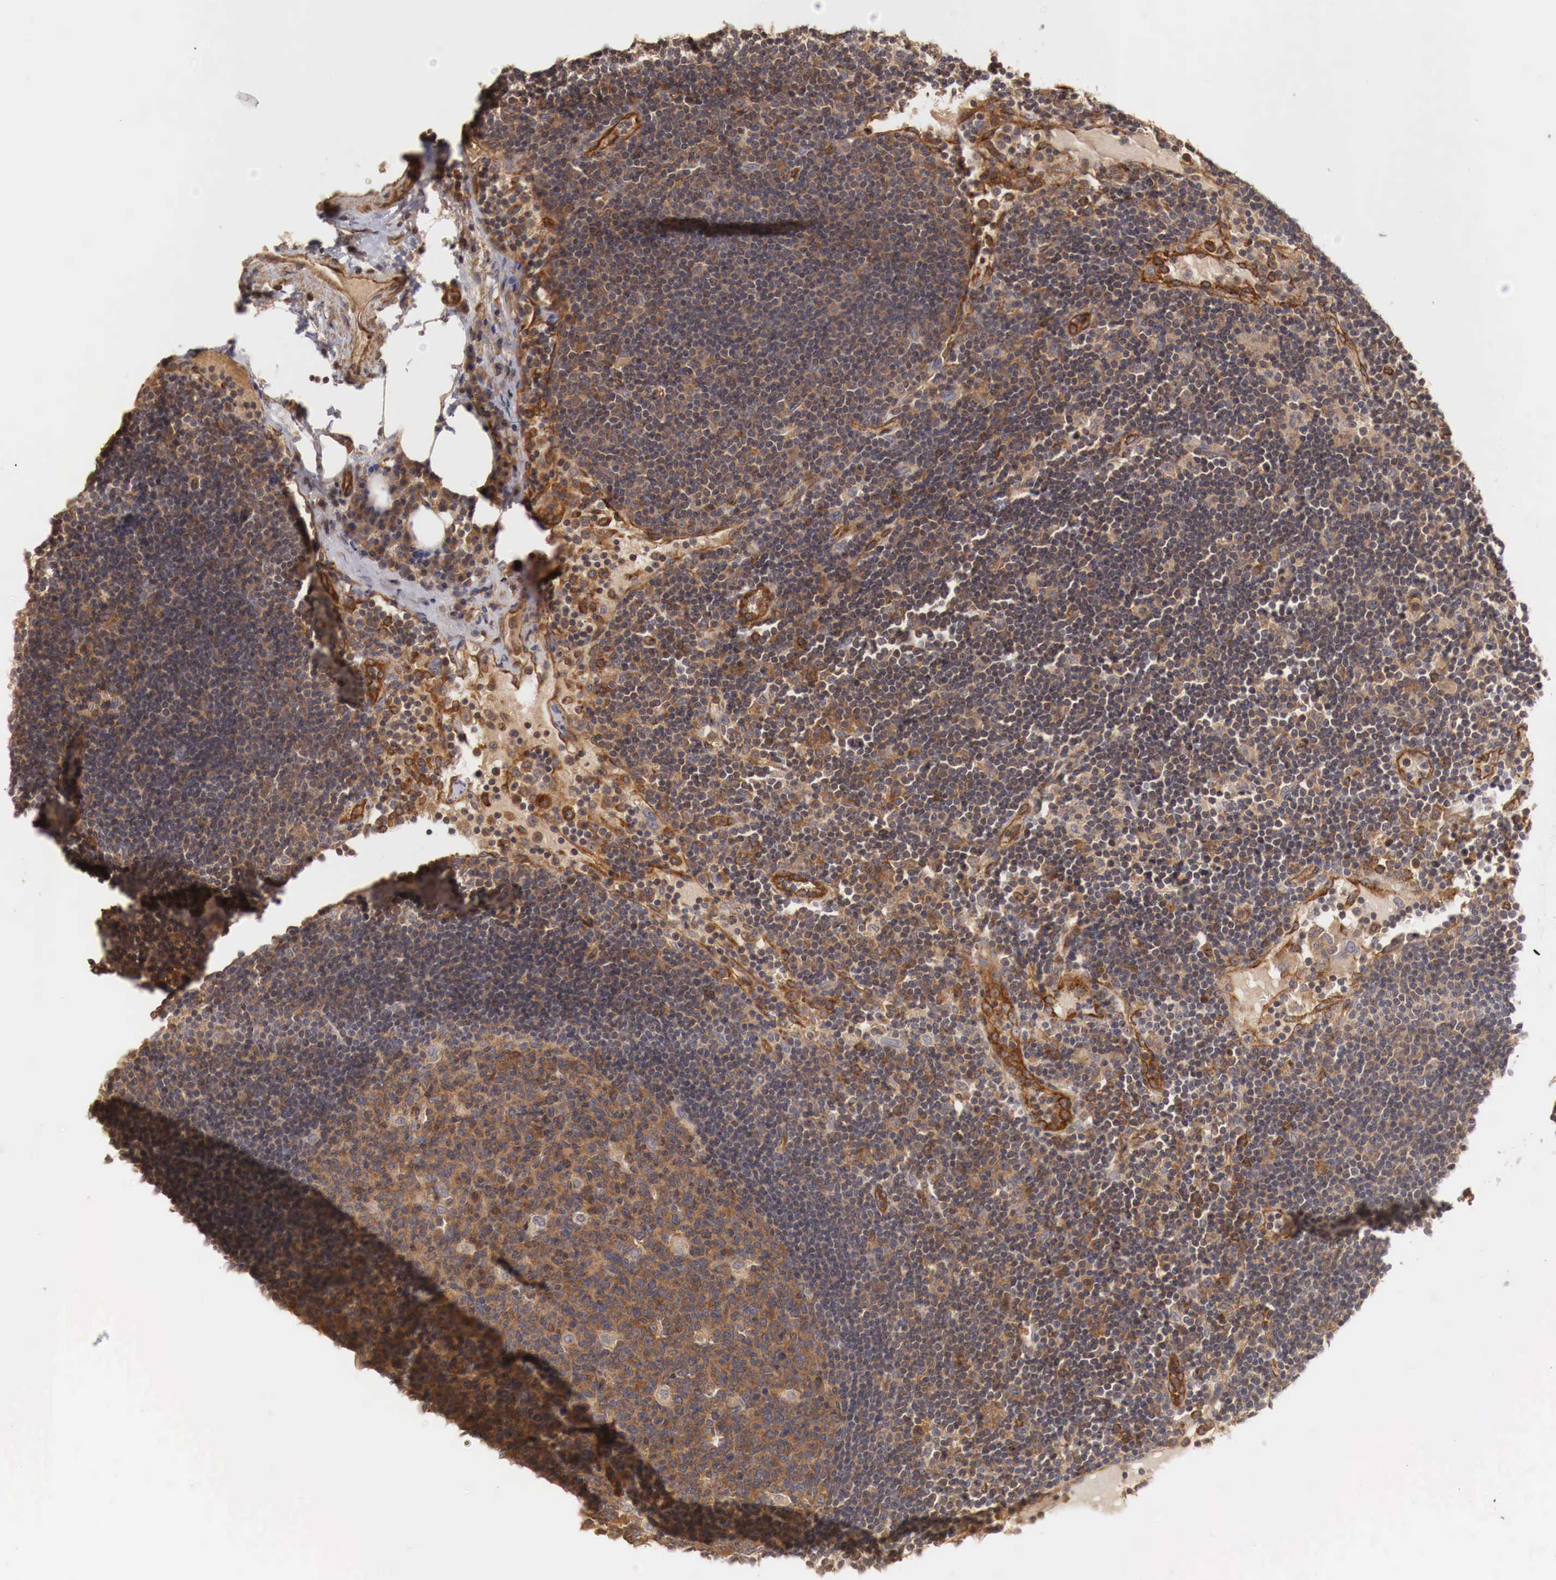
{"staining": {"intensity": "moderate", "quantity": ">75%", "location": "cytoplasmic/membranous"}, "tissue": "lymph node", "cell_type": "Germinal center cells", "image_type": "normal", "snomed": [{"axis": "morphology", "description": "Normal tissue, NOS"}, {"axis": "topography", "description": "Lymph node"}], "caption": "Protein expression analysis of benign lymph node reveals moderate cytoplasmic/membranous staining in approximately >75% of germinal center cells. (DAB (3,3'-diaminobenzidine) = brown stain, brightfield microscopy at high magnification).", "gene": "ARMCX4", "patient": {"sex": "male", "age": 54}}